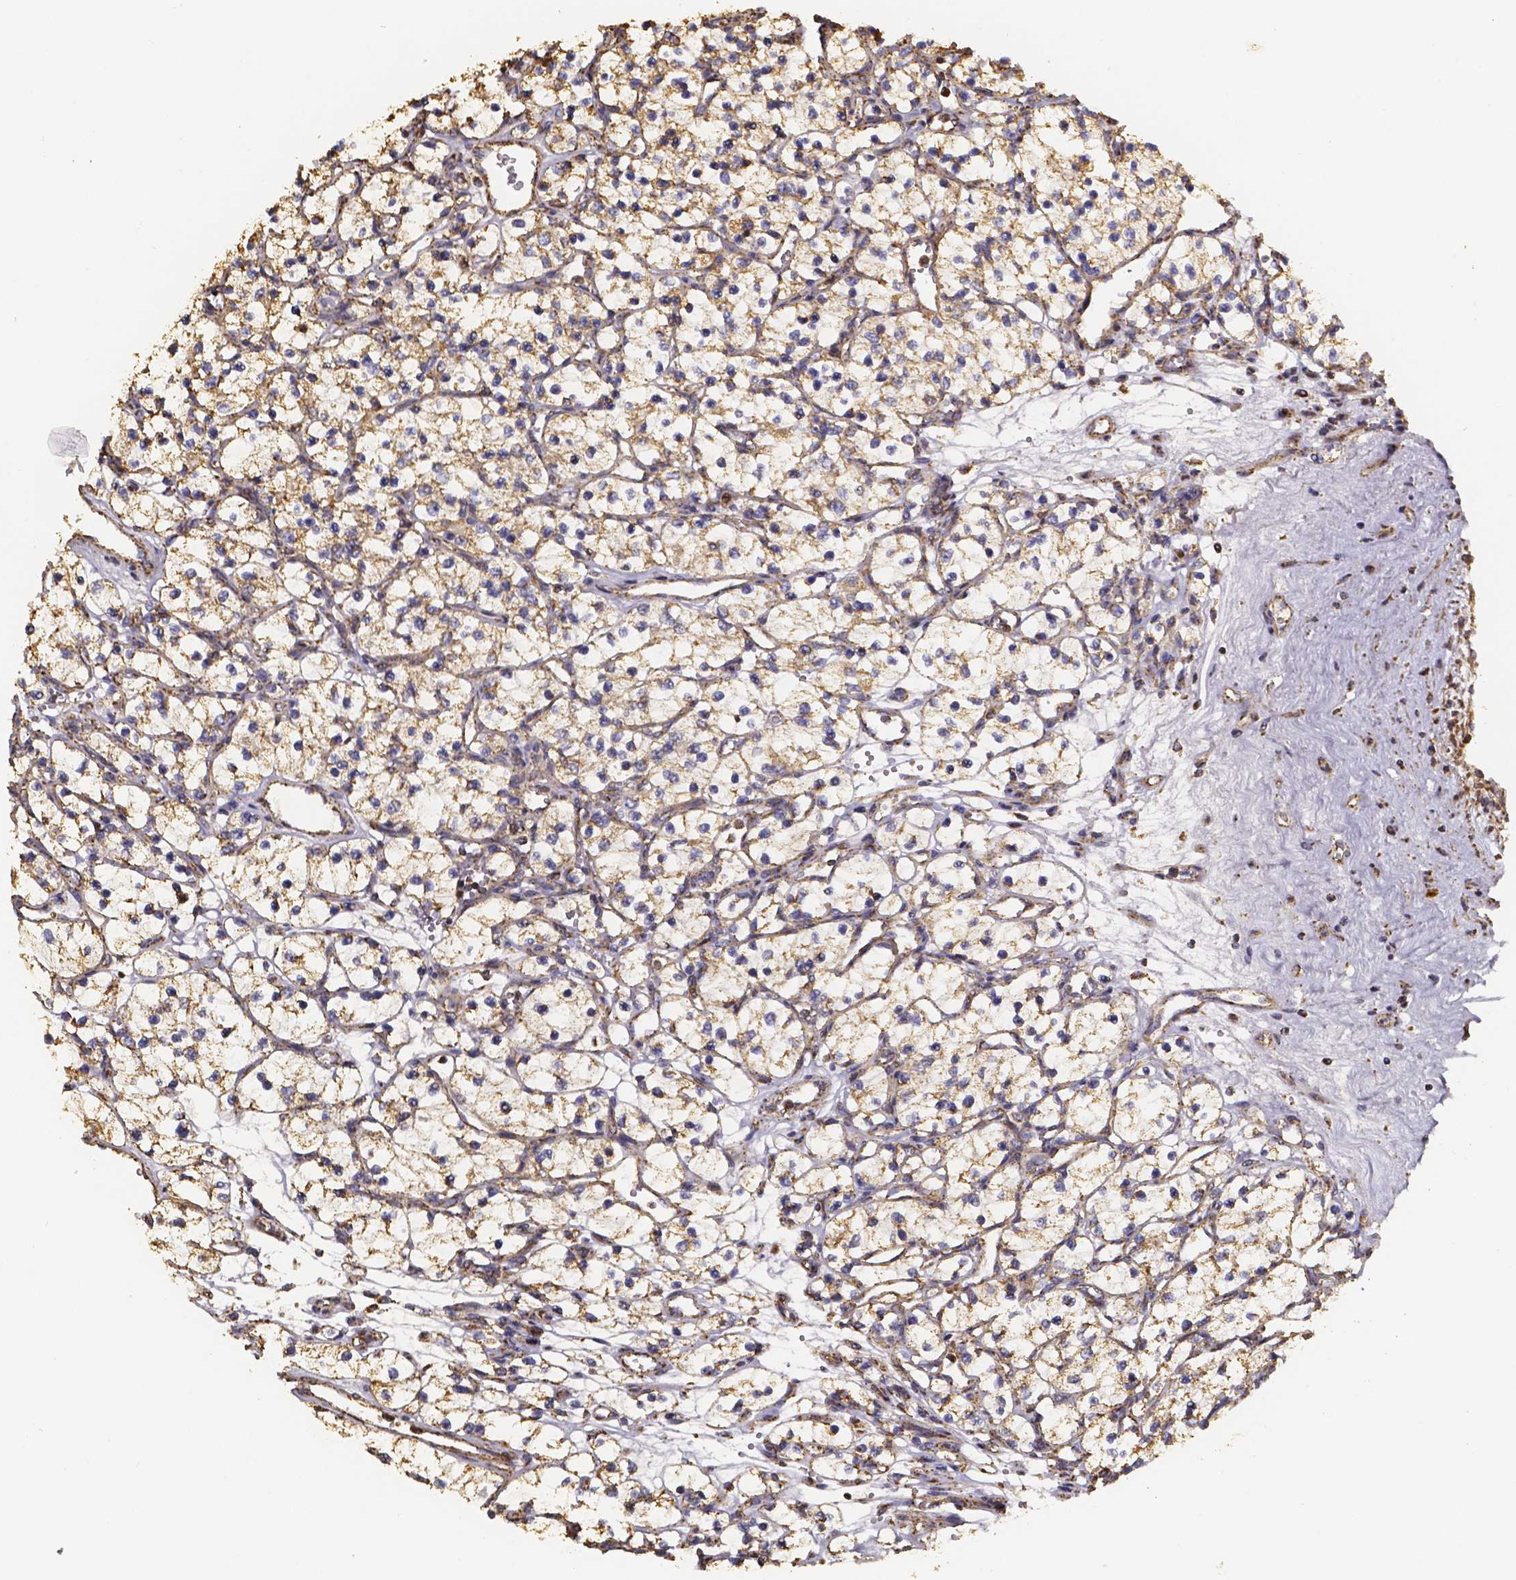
{"staining": {"intensity": "moderate", "quantity": ">75%", "location": "cytoplasmic/membranous"}, "tissue": "renal cancer", "cell_type": "Tumor cells", "image_type": "cancer", "snomed": [{"axis": "morphology", "description": "Adenocarcinoma, NOS"}, {"axis": "topography", "description": "Kidney"}], "caption": "Renal cancer stained with a protein marker shows moderate staining in tumor cells.", "gene": "SLC35D2", "patient": {"sex": "female", "age": 69}}